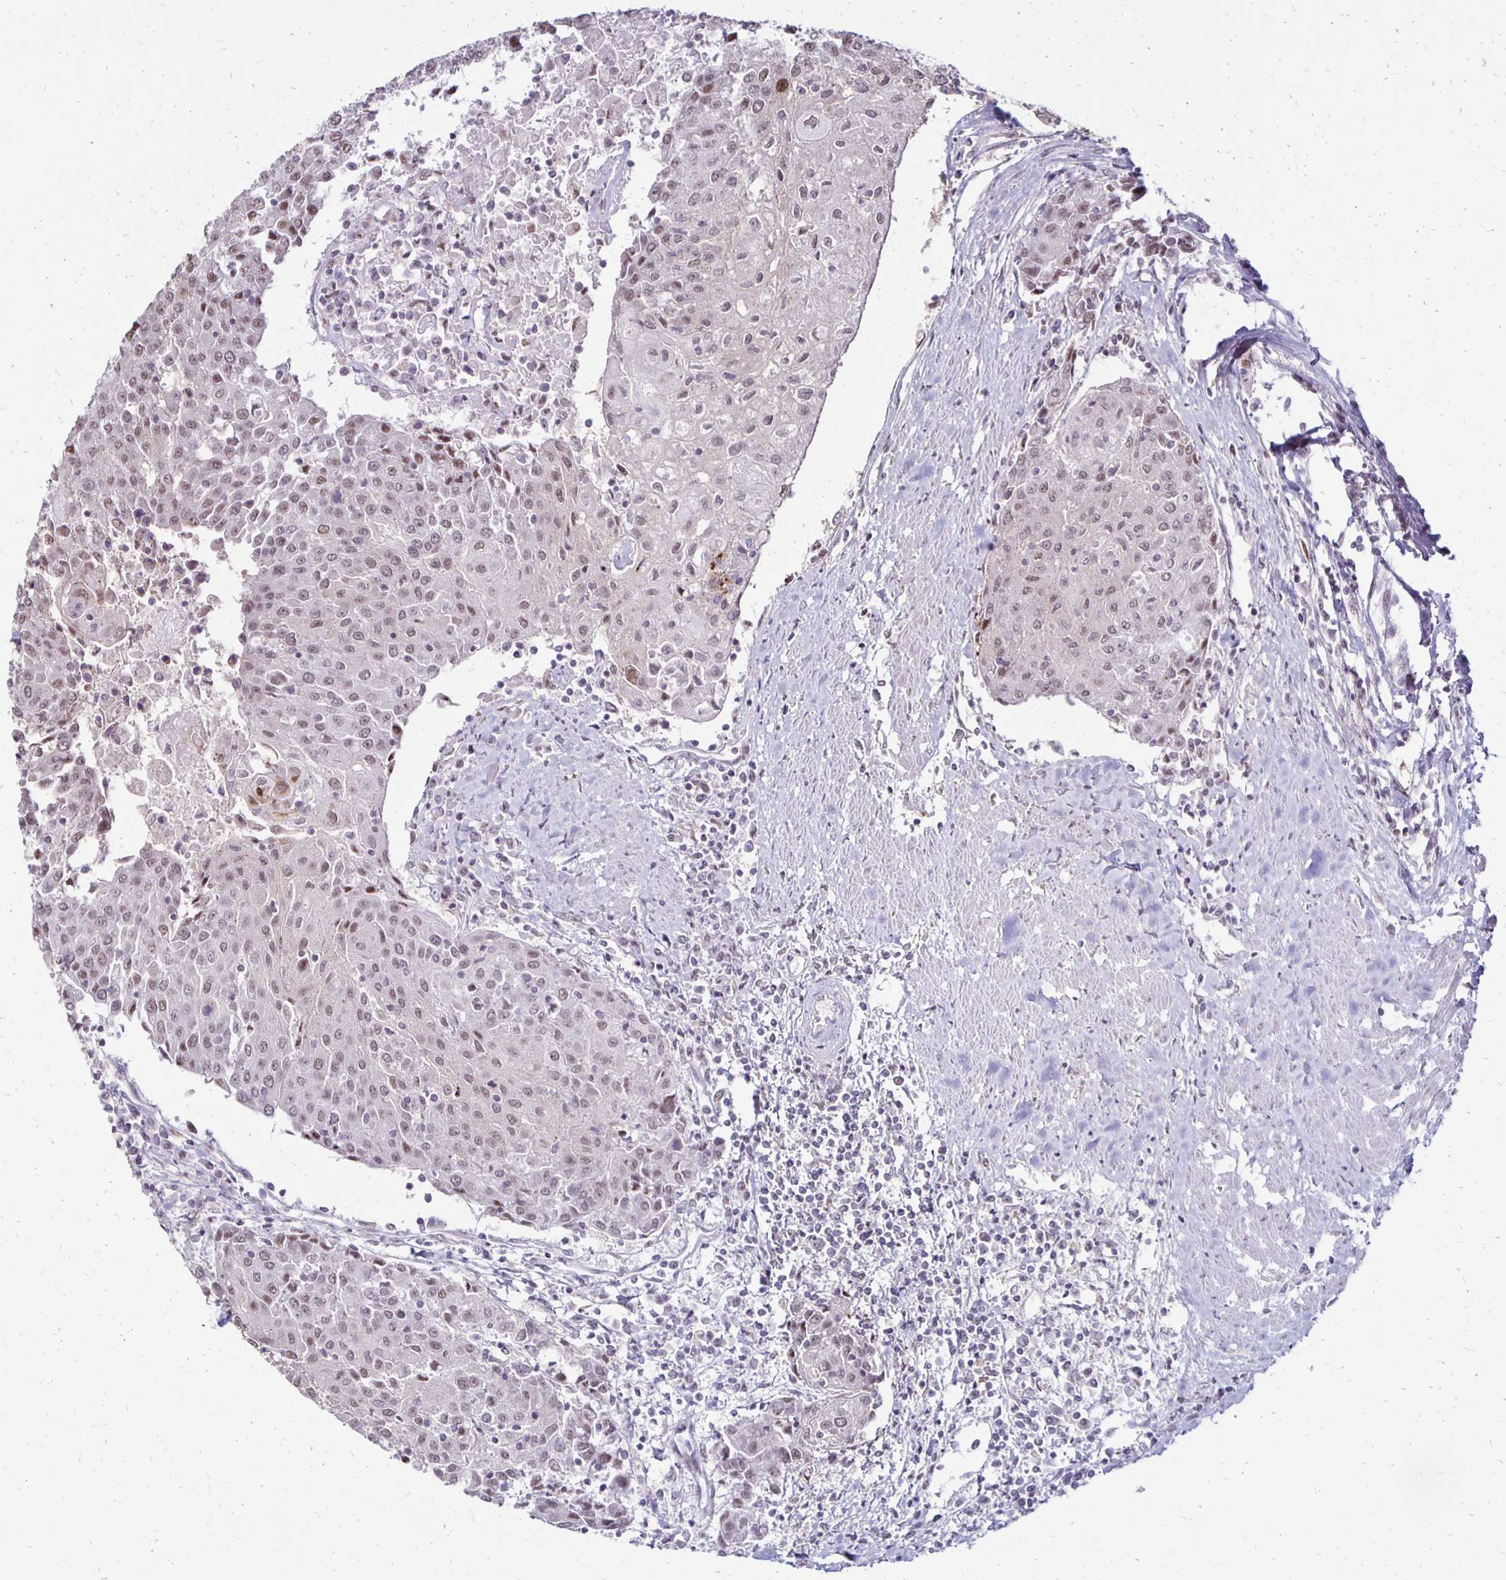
{"staining": {"intensity": "weak", "quantity": "<25%", "location": "nuclear"}, "tissue": "urothelial cancer", "cell_type": "Tumor cells", "image_type": "cancer", "snomed": [{"axis": "morphology", "description": "Urothelial carcinoma, High grade"}, {"axis": "topography", "description": "Urinary bladder"}], "caption": "IHC image of human high-grade urothelial carcinoma stained for a protein (brown), which shows no expression in tumor cells.", "gene": "DAGLA", "patient": {"sex": "female", "age": 85}}